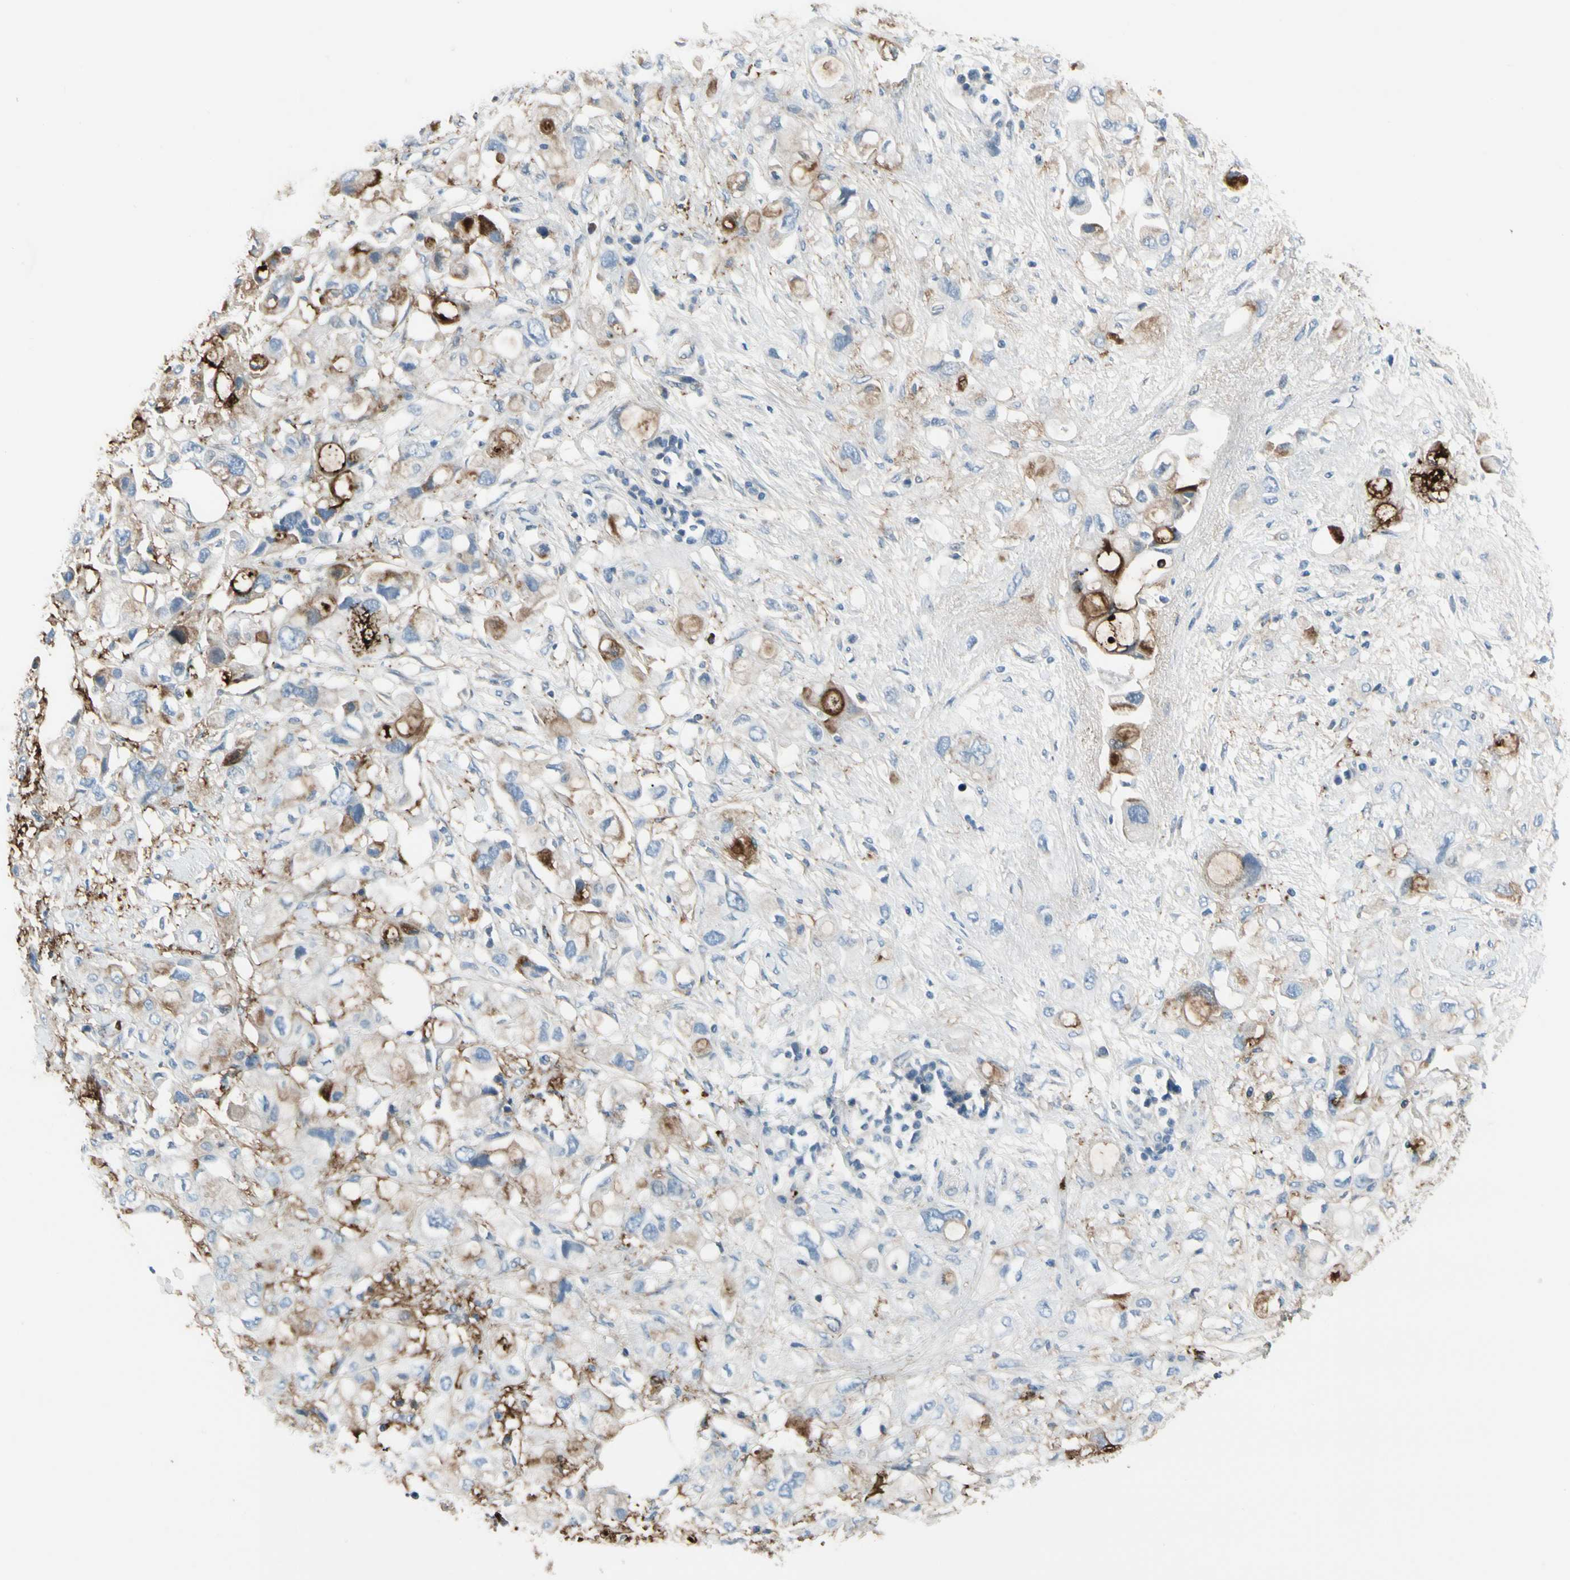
{"staining": {"intensity": "moderate", "quantity": "25%-75%", "location": "cytoplasmic/membranous"}, "tissue": "pancreatic cancer", "cell_type": "Tumor cells", "image_type": "cancer", "snomed": [{"axis": "morphology", "description": "Adenocarcinoma, NOS"}, {"axis": "topography", "description": "Pancreas"}], "caption": "Protein staining demonstrates moderate cytoplasmic/membranous positivity in about 25%-75% of tumor cells in pancreatic adenocarcinoma.", "gene": "PIGR", "patient": {"sex": "female", "age": 56}}